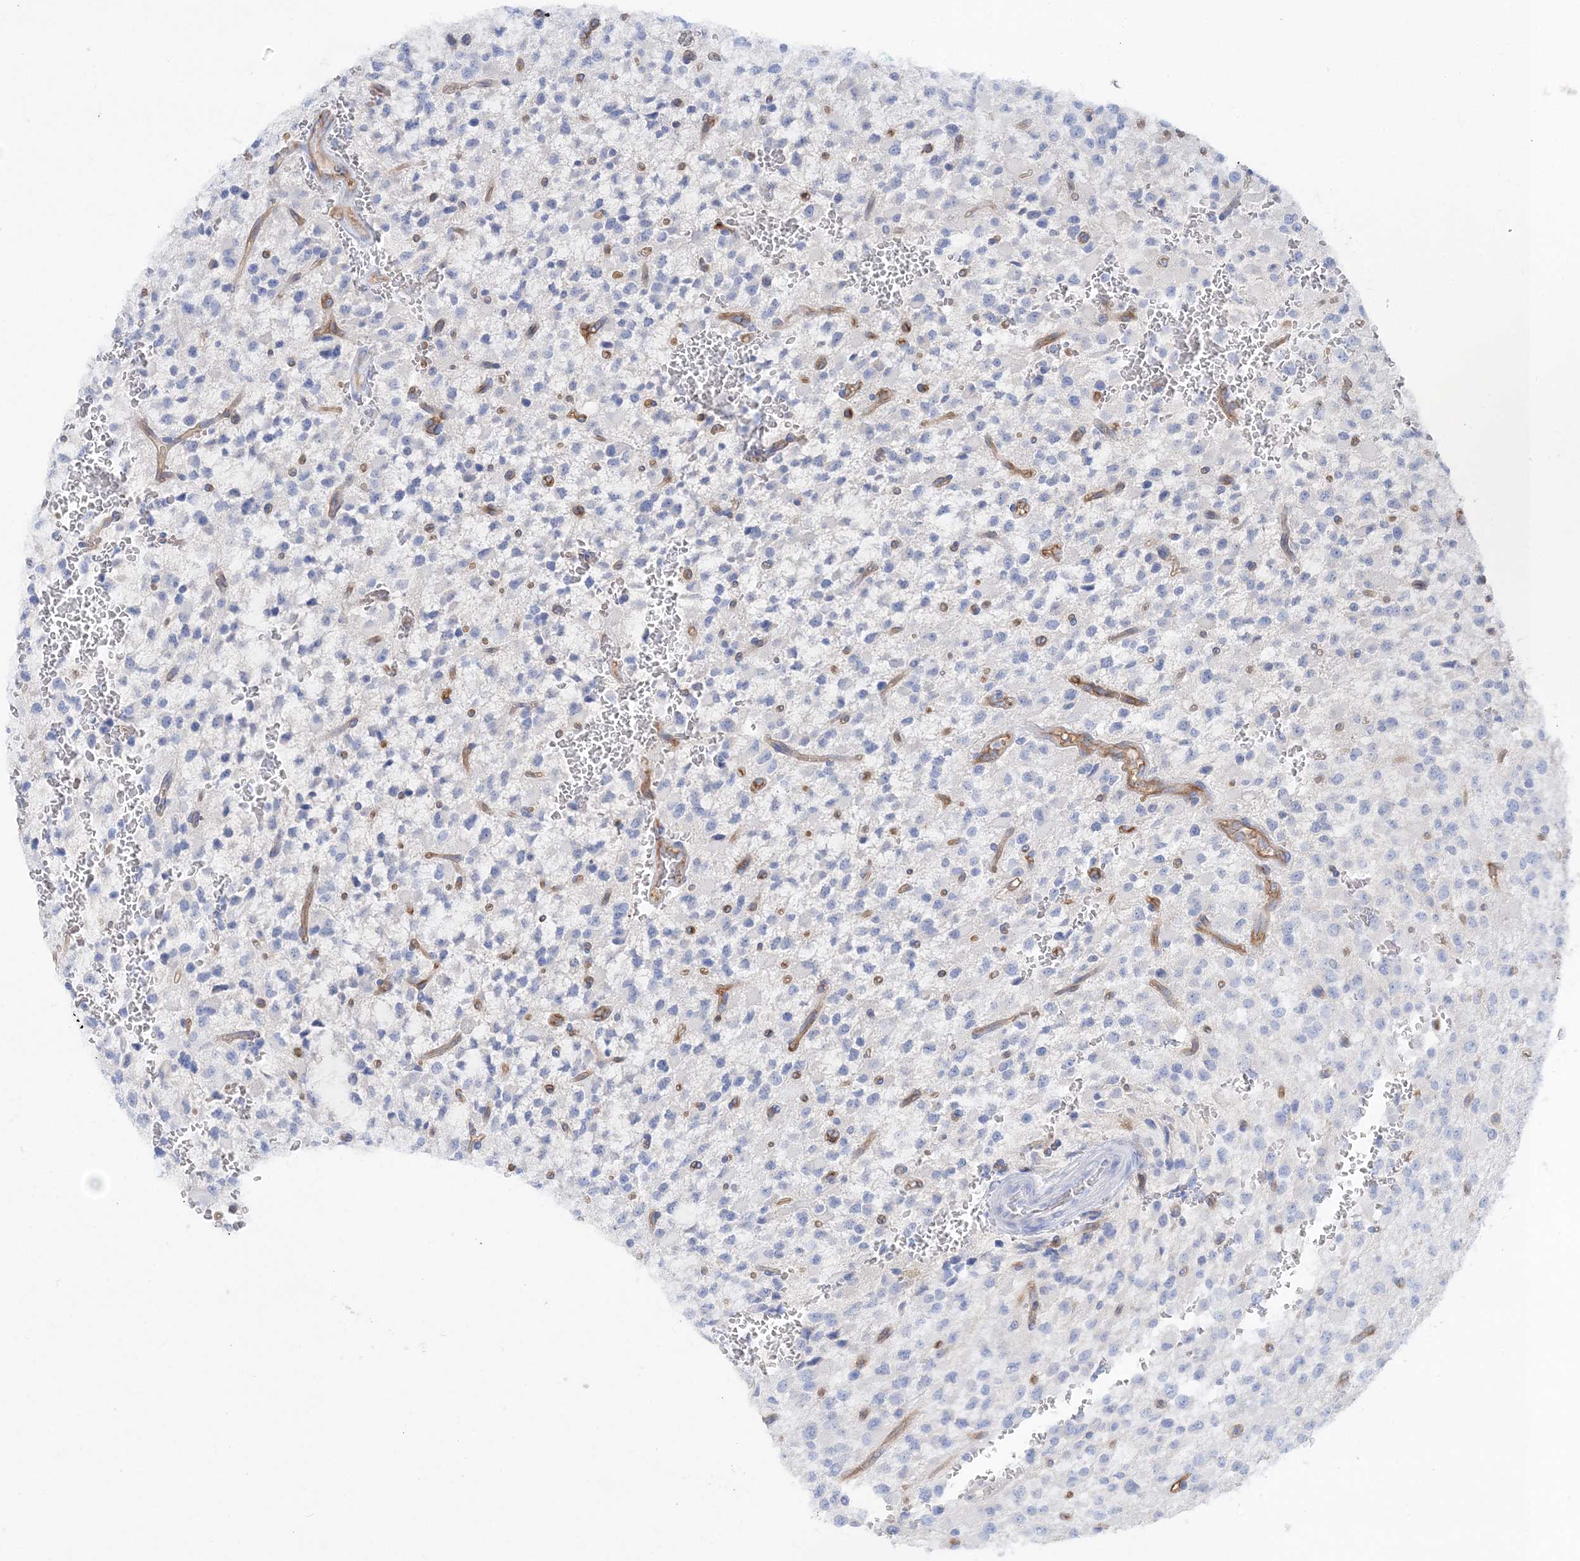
{"staining": {"intensity": "negative", "quantity": "none", "location": "none"}, "tissue": "glioma", "cell_type": "Tumor cells", "image_type": "cancer", "snomed": [{"axis": "morphology", "description": "Glioma, malignant, High grade"}, {"axis": "topography", "description": "Brain"}], "caption": "There is no significant positivity in tumor cells of malignant high-grade glioma. The staining is performed using DAB (3,3'-diaminobenzidine) brown chromogen with nuclei counter-stained in using hematoxylin.", "gene": "SLC5A6", "patient": {"sex": "male", "age": 34}}